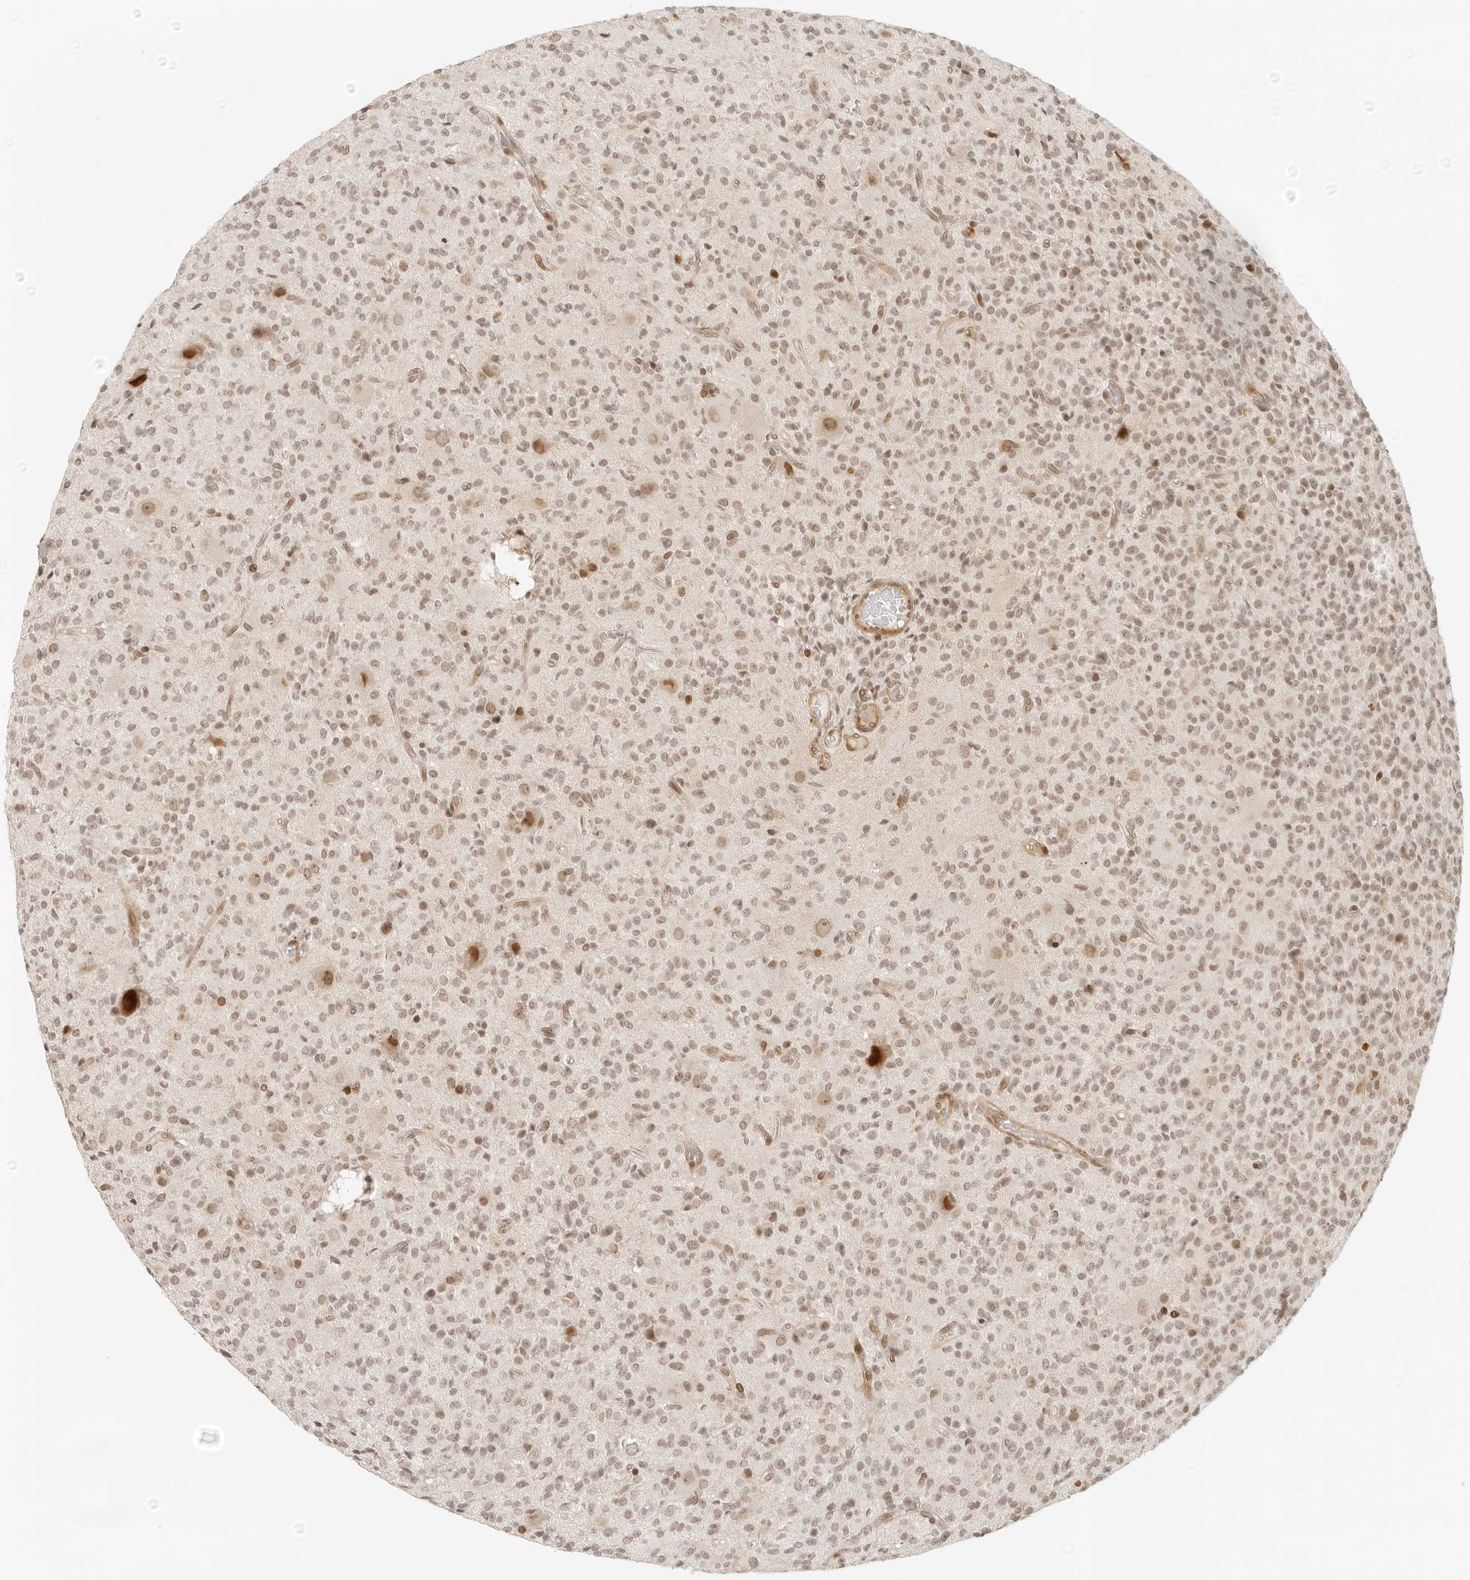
{"staining": {"intensity": "weak", "quantity": ">75%", "location": "nuclear"}, "tissue": "glioma", "cell_type": "Tumor cells", "image_type": "cancer", "snomed": [{"axis": "morphology", "description": "Glioma, malignant, High grade"}, {"axis": "topography", "description": "Brain"}], "caption": "A brown stain highlights weak nuclear positivity of a protein in malignant glioma (high-grade) tumor cells.", "gene": "ZNF407", "patient": {"sex": "male", "age": 34}}